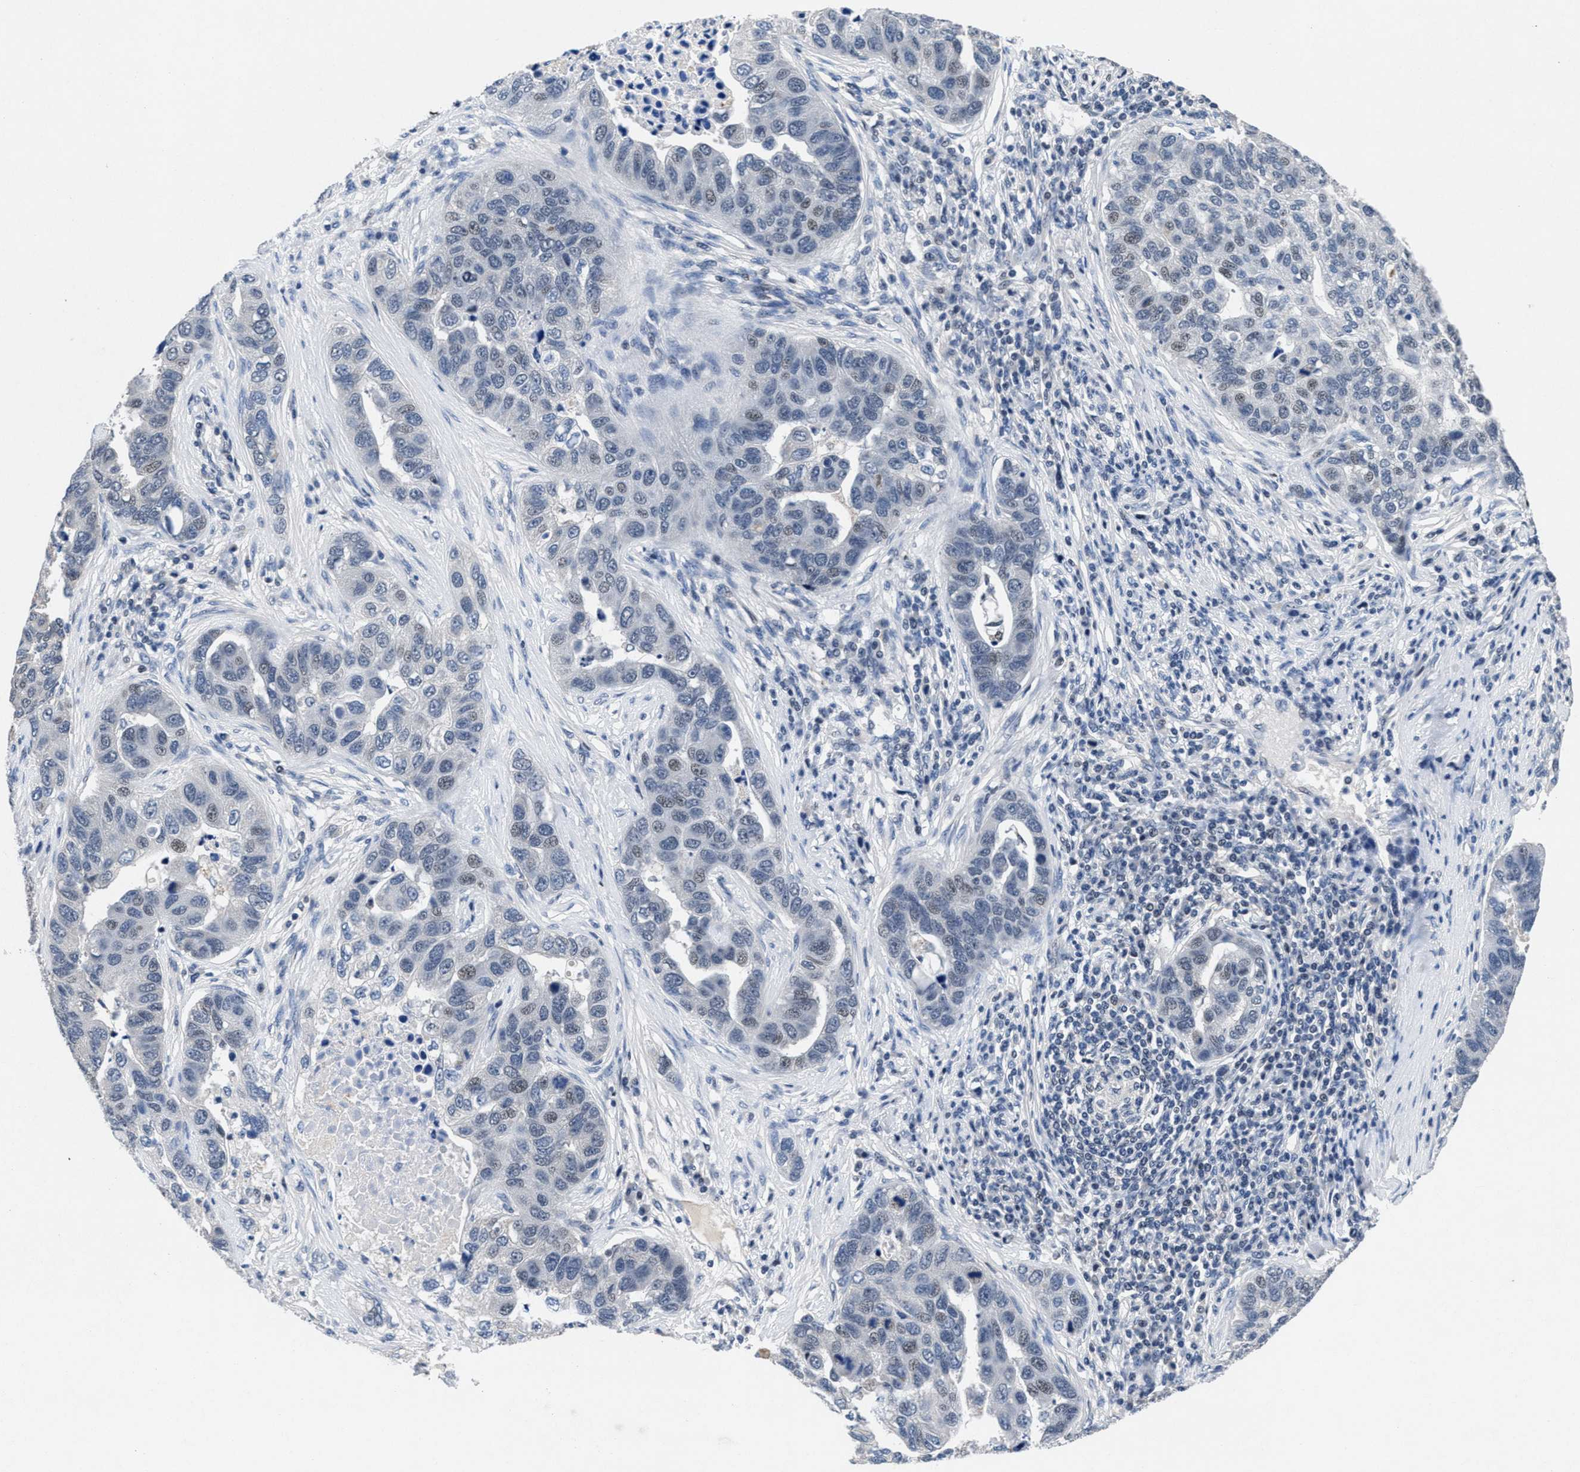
{"staining": {"intensity": "weak", "quantity": "<25%", "location": "nuclear"}, "tissue": "pancreatic cancer", "cell_type": "Tumor cells", "image_type": "cancer", "snomed": [{"axis": "morphology", "description": "Adenocarcinoma, NOS"}, {"axis": "topography", "description": "Pancreas"}], "caption": "IHC micrograph of neoplastic tissue: human adenocarcinoma (pancreatic) stained with DAB (3,3'-diaminobenzidine) reveals no significant protein staining in tumor cells.", "gene": "WDR81", "patient": {"sex": "female", "age": 61}}